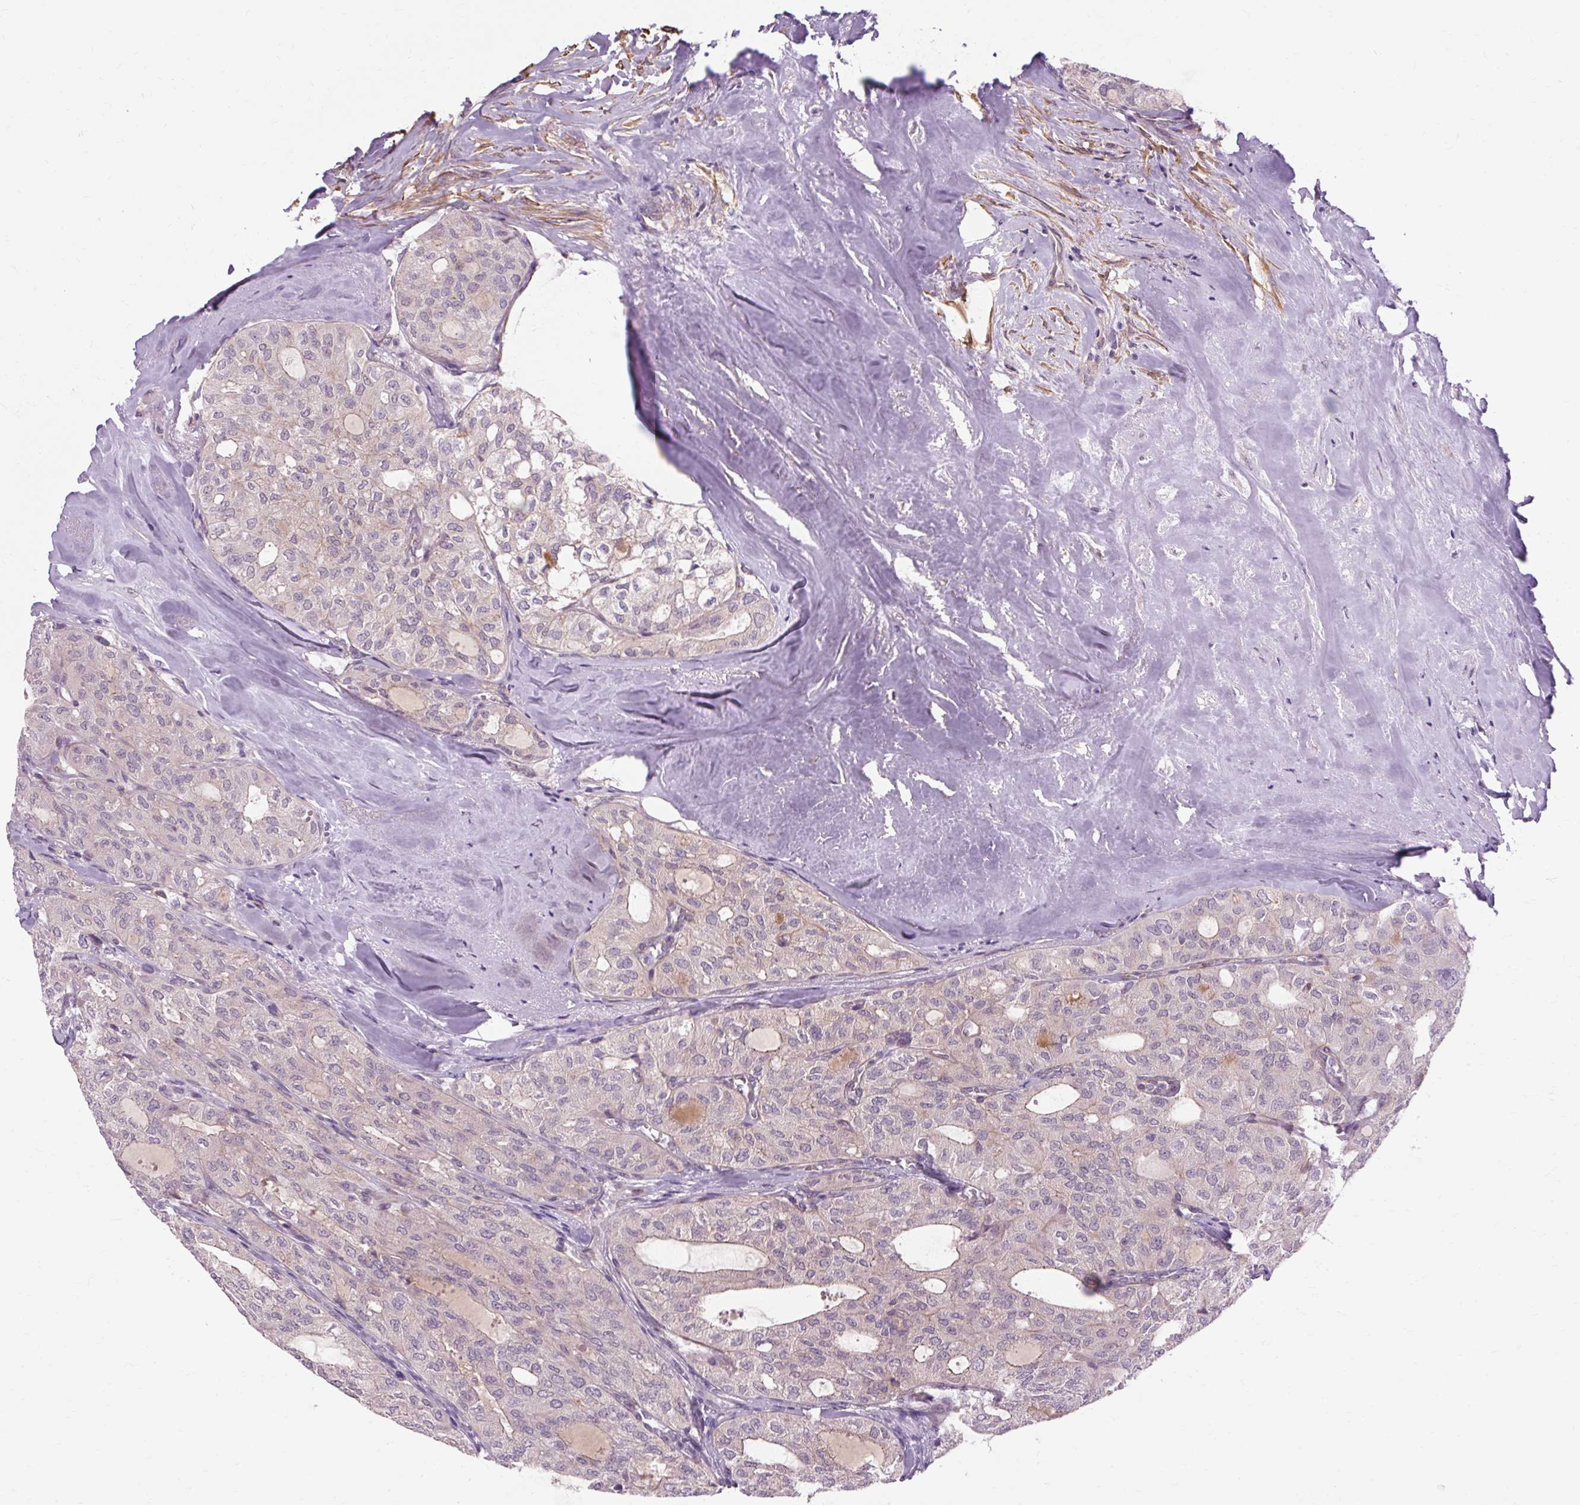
{"staining": {"intensity": "weak", "quantity": "25%-75%", "location": "cytoplasmic/membranous"}, "tissue": "thyroid cancer", "cell_type": "Tumor cells", "image_type": "cancer", "snomed": [{"axis": "morphology", "description": "Follicular adenoma carcinoma, NOS"}, {"axis": "topography", "description": "Thyroid gland"}], "caption": "A high-resolution photomicrograph shows immunohistochemistry (IHC) staining of follicular adenoma carcinoma (thyroid), which exhibits weak cytoplasmic/membranous expression in about 25%-75% of tumor cells. (Brightfield microscopy of DAB IHC at high magnification).", "gene": "TM6SF1", "patient": {"sex": "male", "age": 75}}